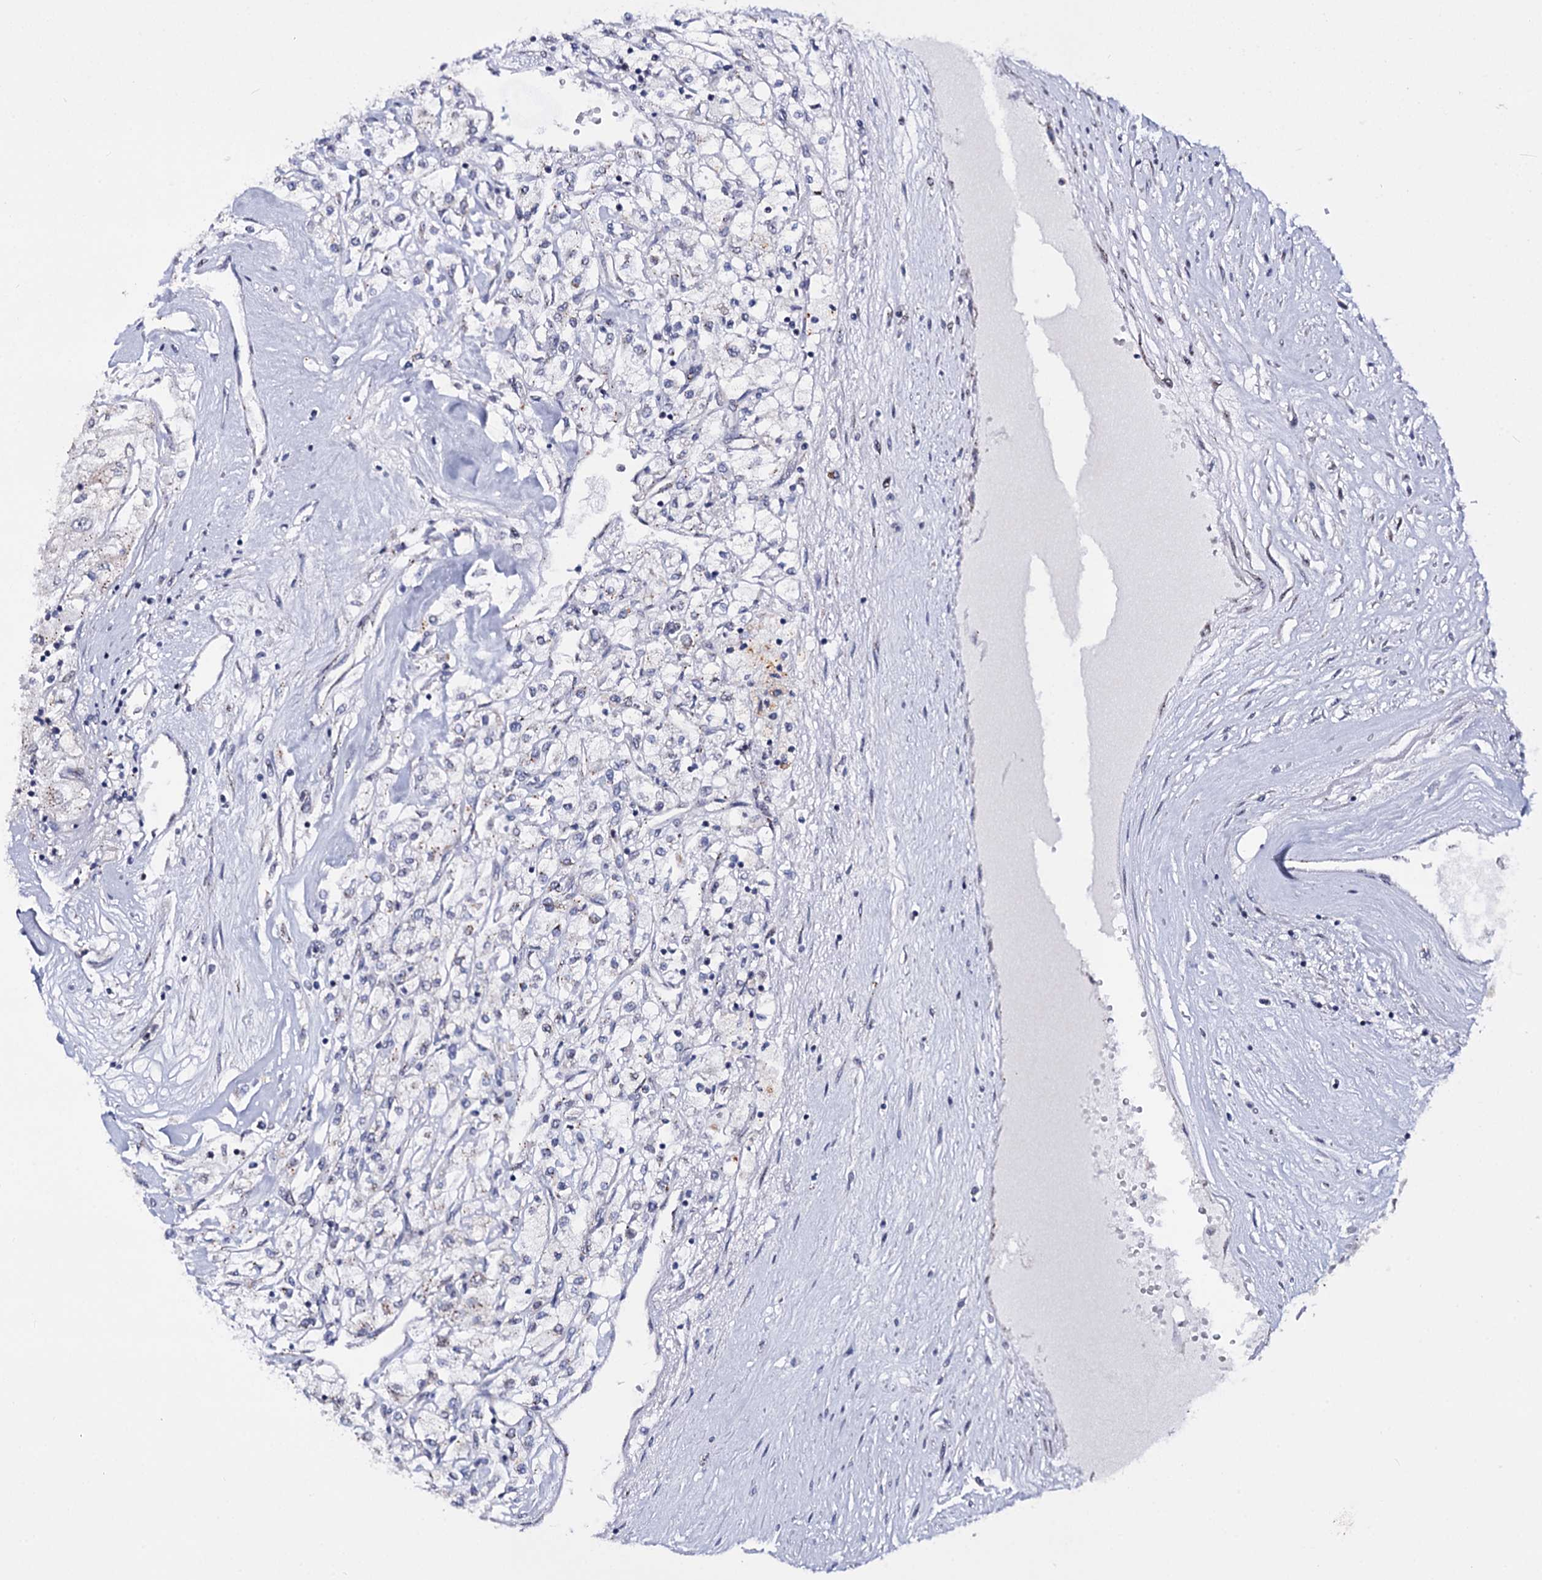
{"staining": {"intensity": "negative", "quantity": "none", "location": "none"}, "tissue": "renal cancer", "cell_type": "Tumor cells", "image_type": "cancer", "snomed": [{"axis": "morphology", "description": "Adenocarcinoma, NOS"}, {"axis": "topography", "description": "Kidney"}], "caption": "High power microscopy photomicrograph of an immunohistochemistry (IHC) histopathology image of renal adenocarcinoma, revealing no significant positivity in tumor cells. (Brightfield microscopy of DAB immunohistochemistry (IHC) at high magnification).", "gene": "THAP2", "patient": {"sex": "male", "age": 80}}